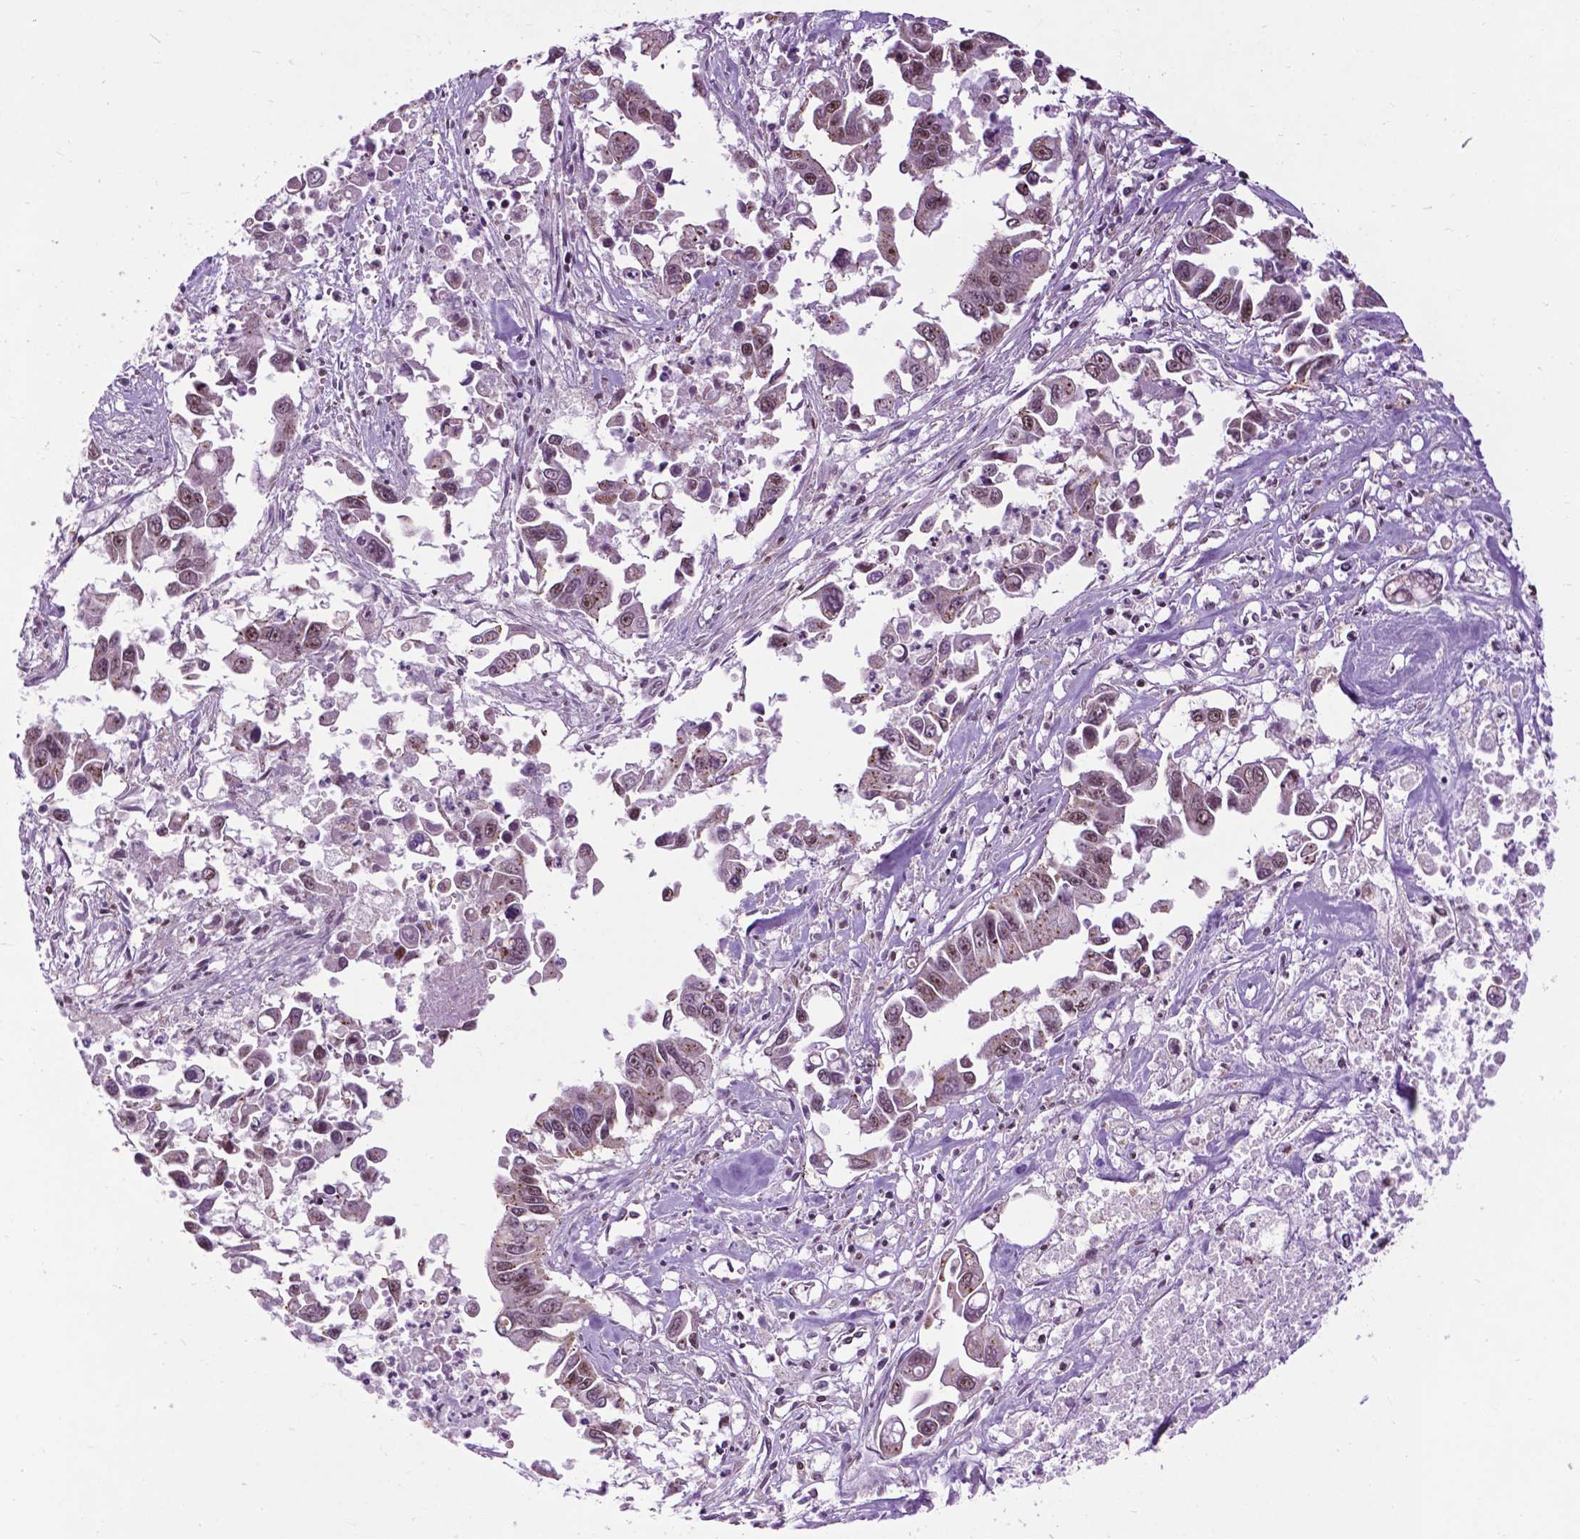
{"staining": {"intensity": "weak", "quantity": "25%-75%", "location": "nuclear"}, "tissue": "pancreatic cancer", "cell_type": "Tumor cells", "image_type": "cancer", "snomed": [{"axis": "morphology", "description": "Adenocarcinoma, NOS"}, {"axis": "topography", "description": "Pancreas"}], "caption": "Immunohistochemistry (IHC) photomicrograph of pancreatic cancer stained for a protein (brown), which reveals low levels of weak nuclear expression in approximately 25%-75% of tumor cells.", "gene": "EAF1", "patient": {"sex": "female", "age": 83}}